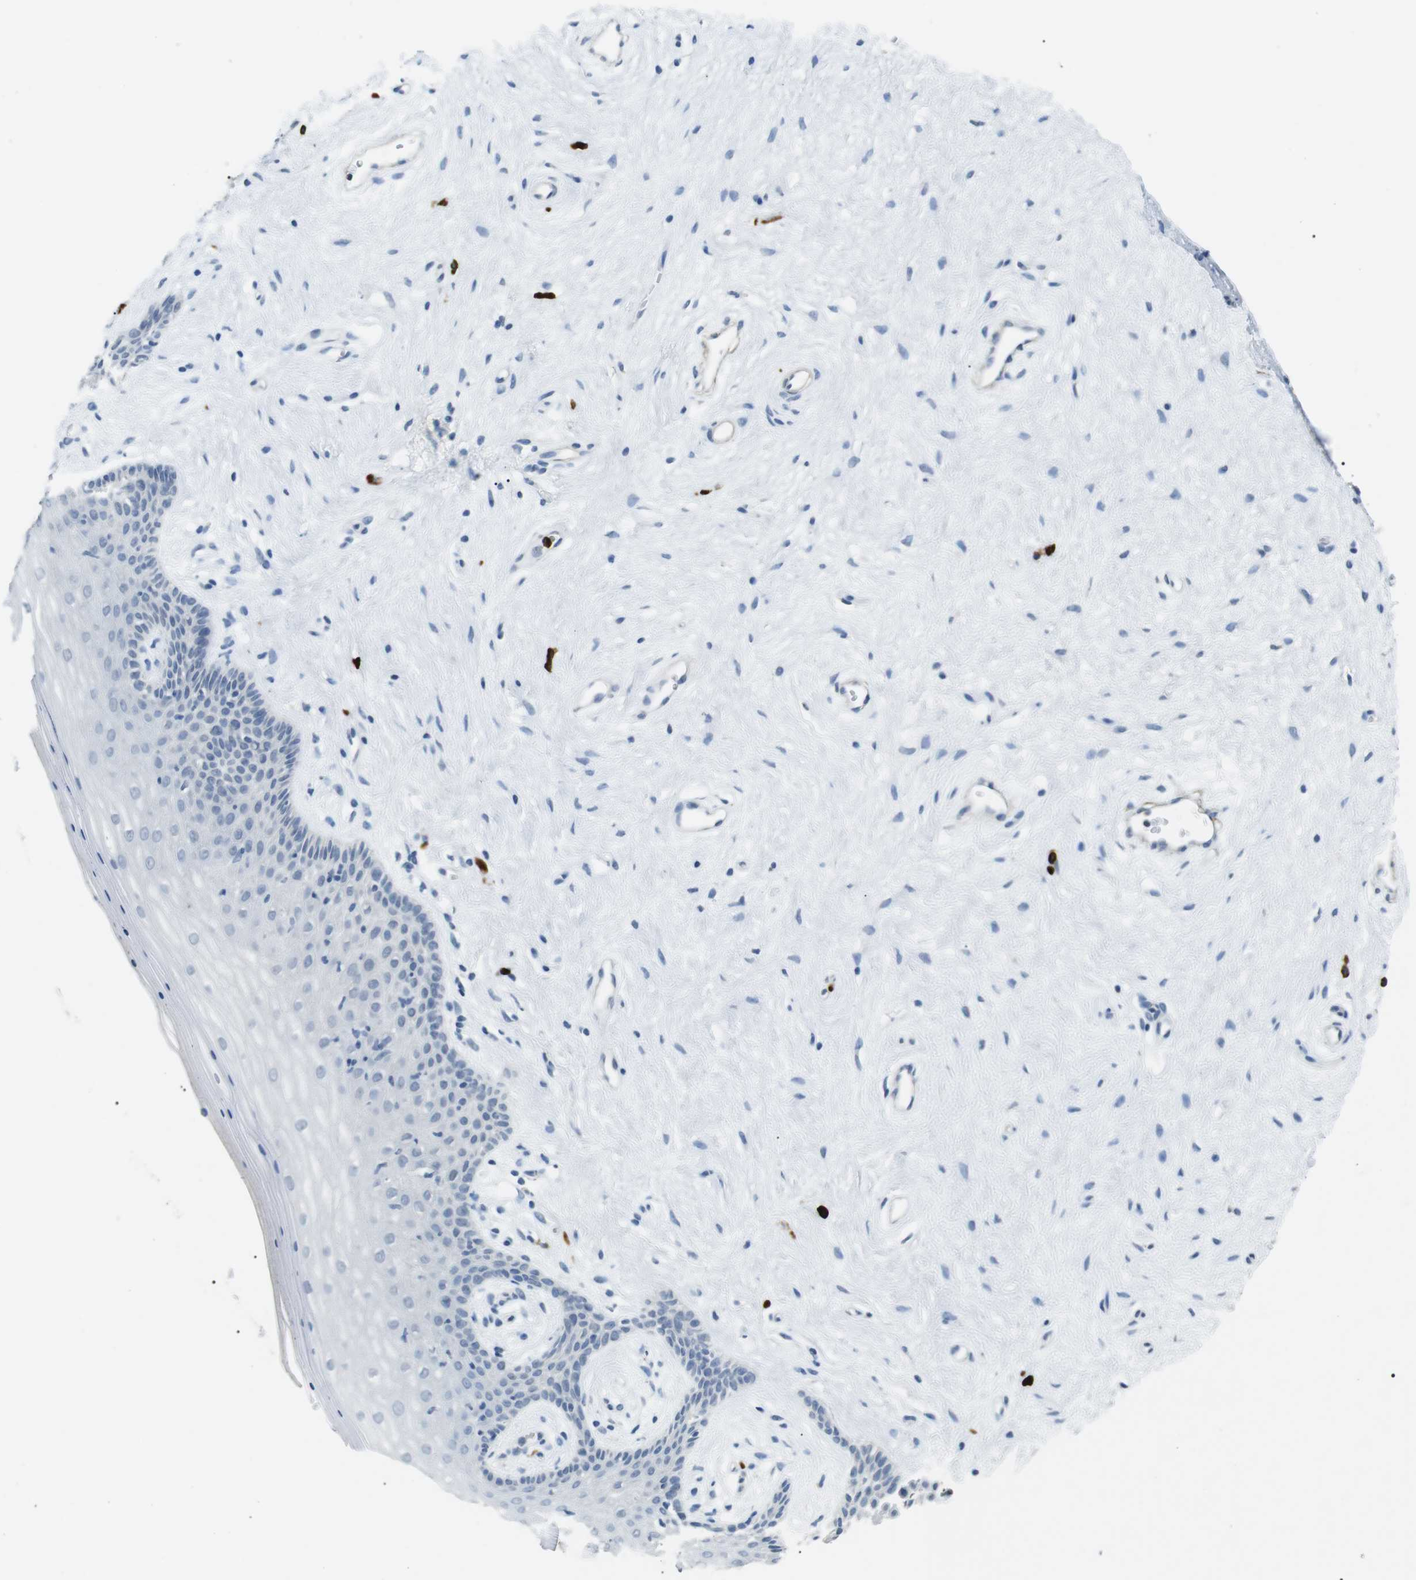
{"staining": {"intensity": "negative", "quantity": "none", "location": "none"}, "tissue": "vagina", "cell_type": "Squamous epithelial cells", "image_type": "normal", "snomed": [{"axis": "morphology", "description": "Normal tissue, NOS"}, {"axis": "topography", "description": "Vagina"}], "caption": "Immunohistochemistry micrograph of benign vagina: vagina stained with DAB (3,3'-diaminobenzidine) displays no significant protein expression in squamous epithelial cells.", "gene": "GZMM", "patient": {"sex": "female", "age": 44}}